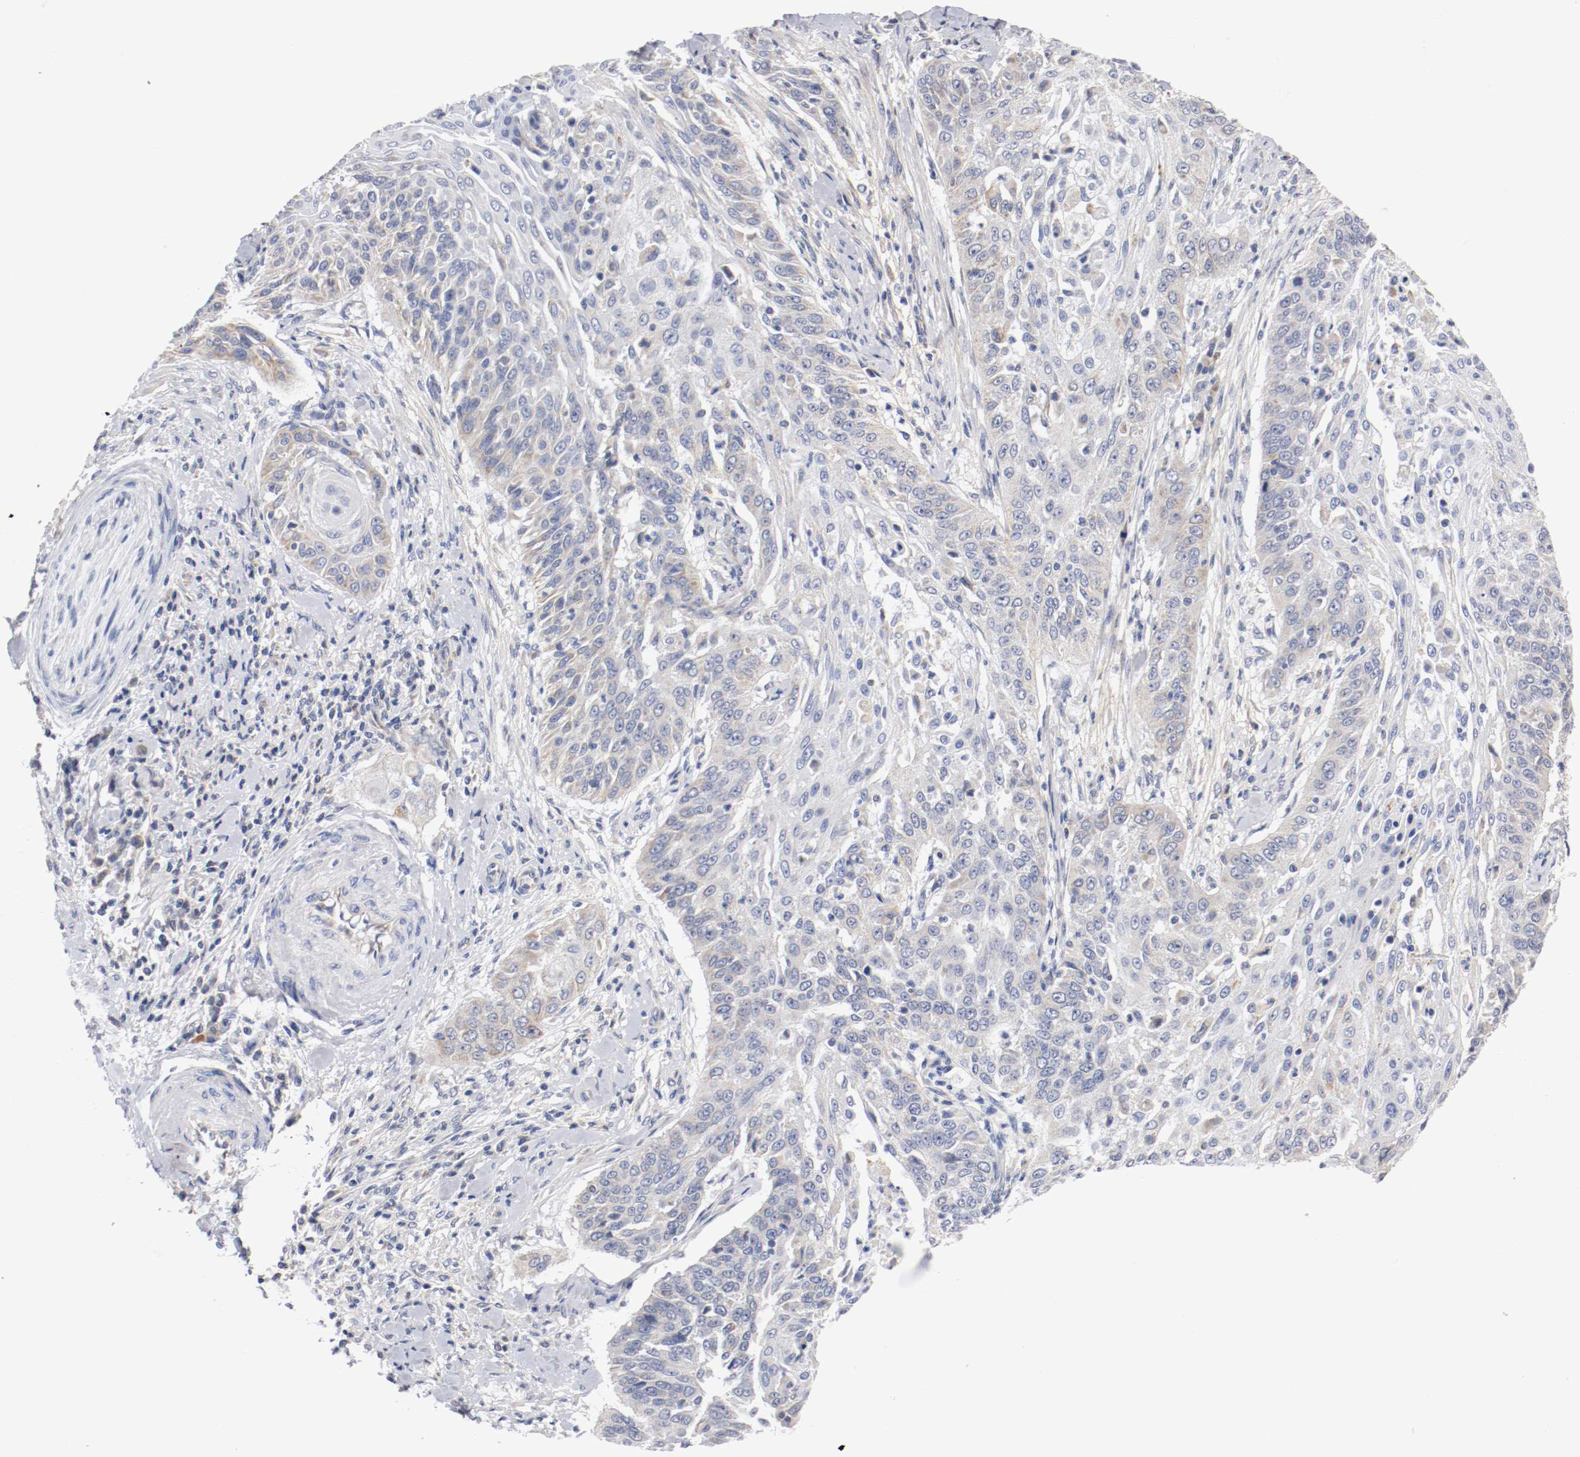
{"staining": {"intensity": "weak", "quantity": "<25%", "location": "cytoplasmic/membranous"}, "tissue": "cervical cancer", "cell_type": "Tumor cells", "image_type": "cancer", "snomed": [{"axis": "morphology", "description": "Squamous cell carcinoma, NOS"}, {"axis": "topography", "description": "Cervix"}], "caption": "Squamous cell carcinoma (cervical) stained for a protein using immunohistochemistry (IHC) reveals no positivity tumor cells.", "gene": "PCSK6", "patient": {"sex": "female", "age": 33}}